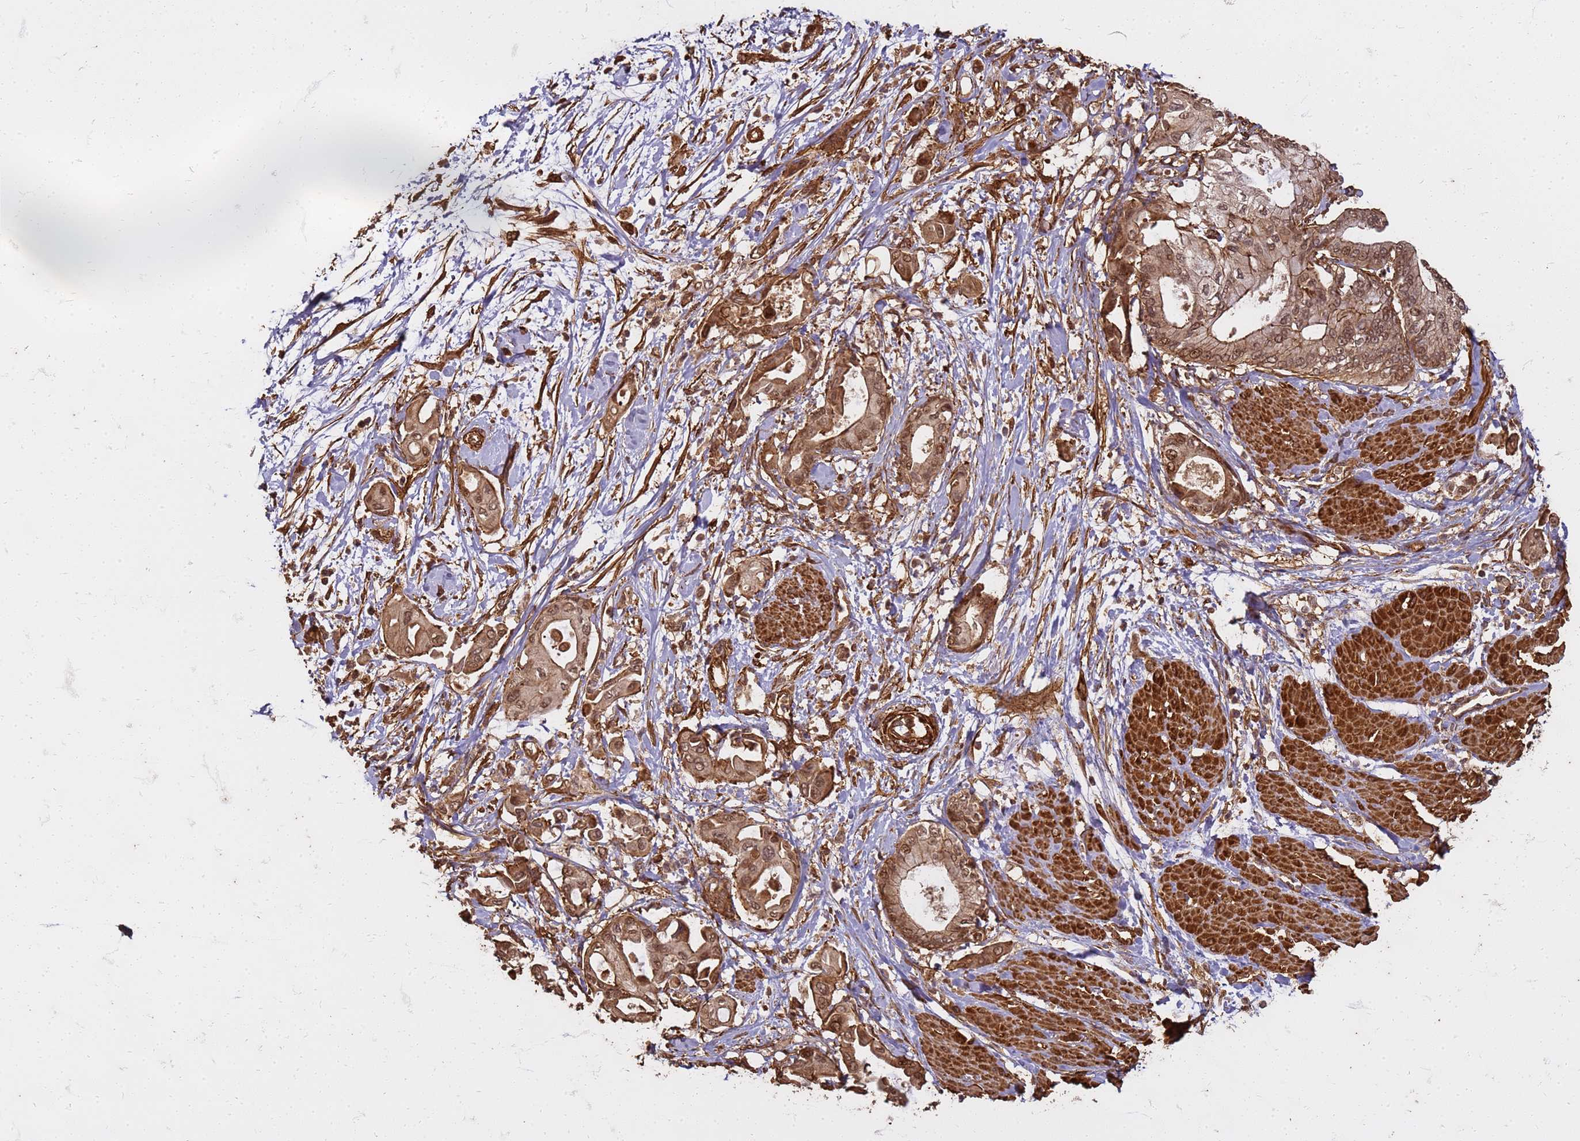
{"staining": {"intensity": "moderate", "quantity": ">75%", "location": "cytoplasmic/membranous,nuclear"}, "tissue": "pancreatic cancer", "cell_type": "Tumor cells", "image_type": "cancer", "snomed": [{"axis": "morphology", "description": "Adenocarcinoma, NOS"}, {"axis": "morphology", "description": "Adenocarcinoma, metastatic, NOS"}, {"axis": "topography", "description": "Lymph node"}, {"axis": "topography", "description": "Pancreas"}, {"axis": "topography", "description": "Duodenum"}], "caption": "The photomicrograph displays staining of pancreatic metastatic adenocarcinoma, revealing moderate cytoplasmic/membranous and nuclear protein expression (brown color) within tumor cells. (IHC, brightfield microscopy, high magnification).", "gene": "KIF26A", "patient": {"sex": "female", "age": 64}}